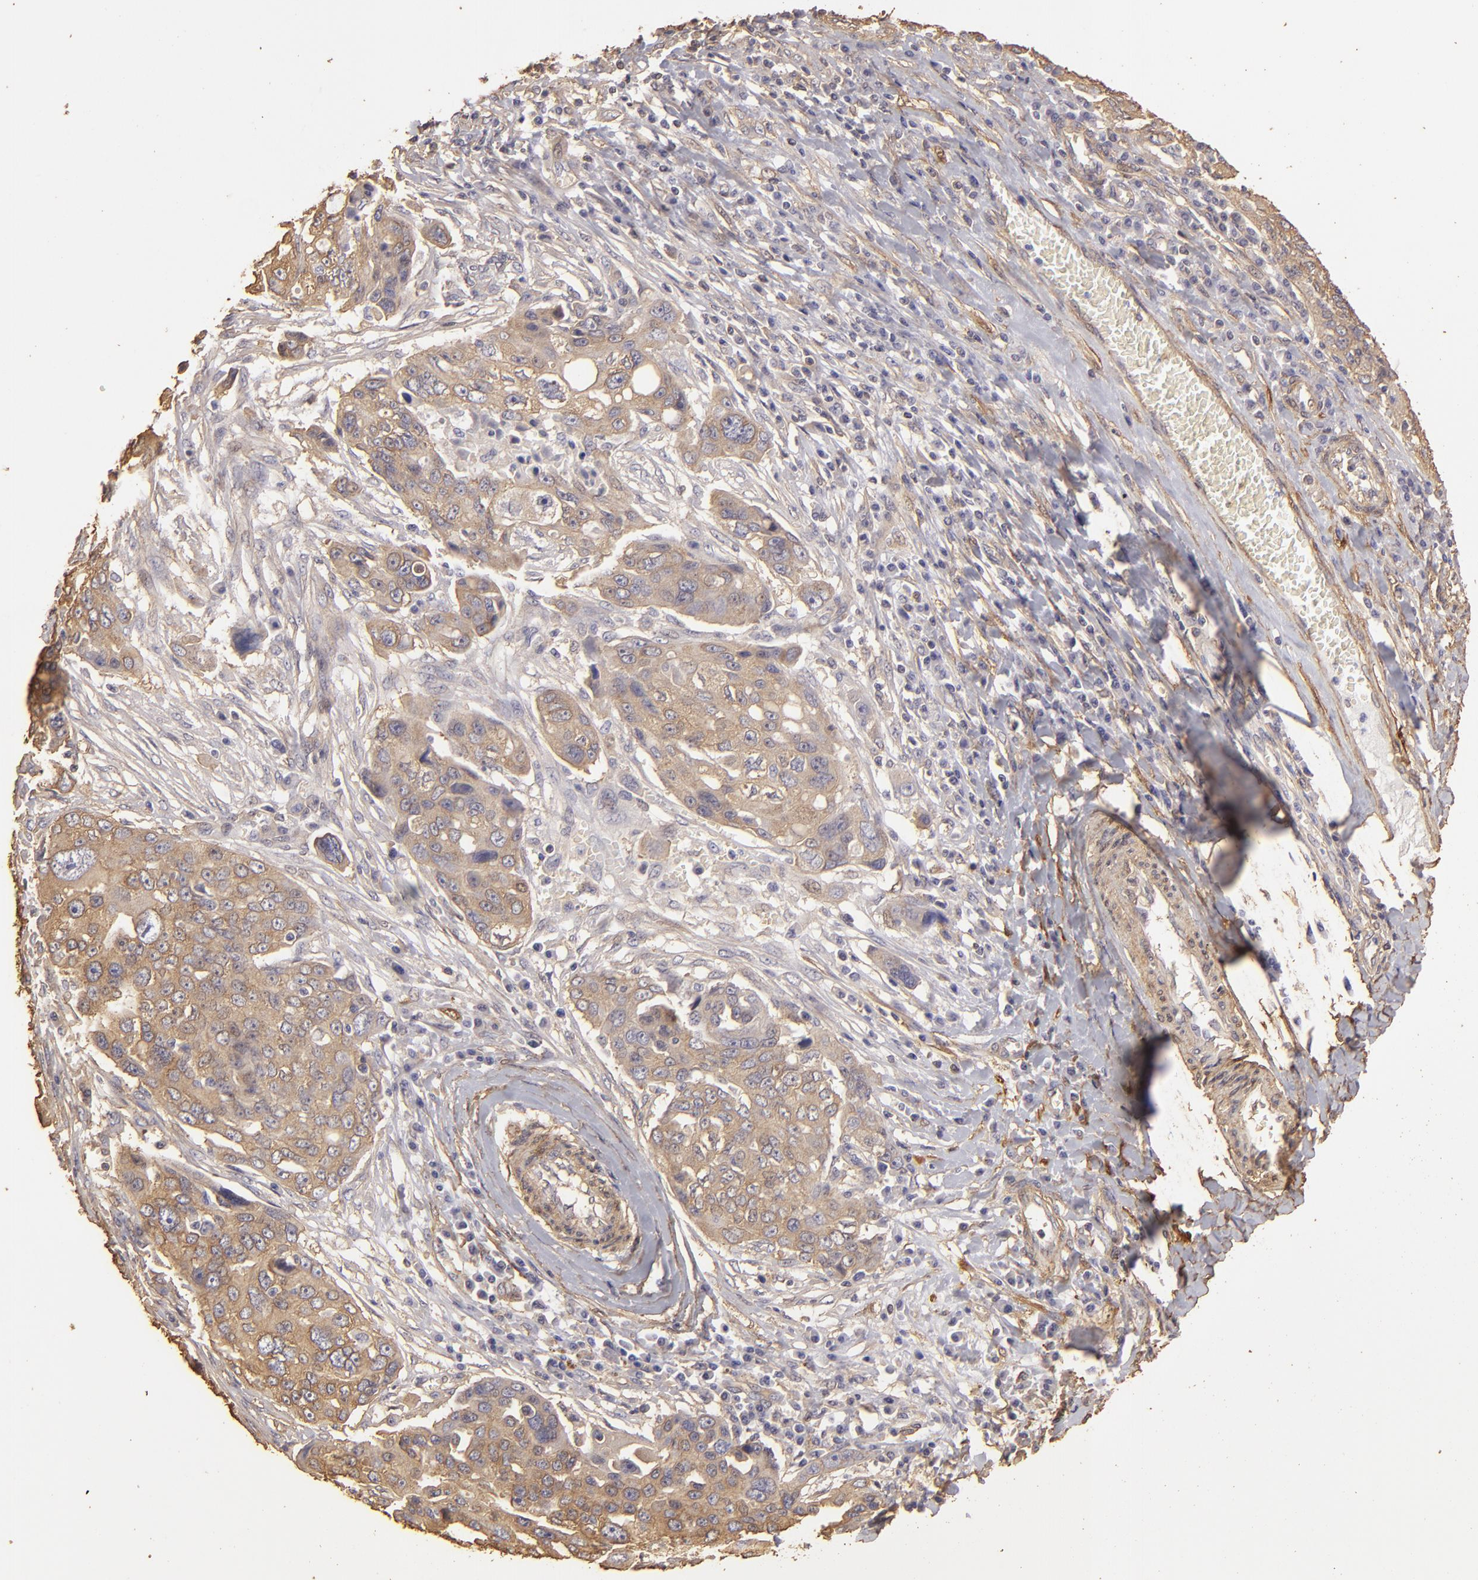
{"staining": {"intensity": "weak", "quantity": ">75%", "location": "cytoplasmic/membranous"}, "tissue": "ovarian cancer", "cell_type": "Tumor cells", "image_type": "cancer", "snomed": [{"axis": "morphology", "description": "Carcinoma, endometroid"}, {"axis": "topography", "description": "Ovary"}], "caption": "Endometroid carcinoma (ovarian) tissue demonstrates weak cytoplasmic/membranous positivity in approximately >75% of tumor cells", "gene": "HSPB6", "patient": {"sex": "female", "age": 75}}